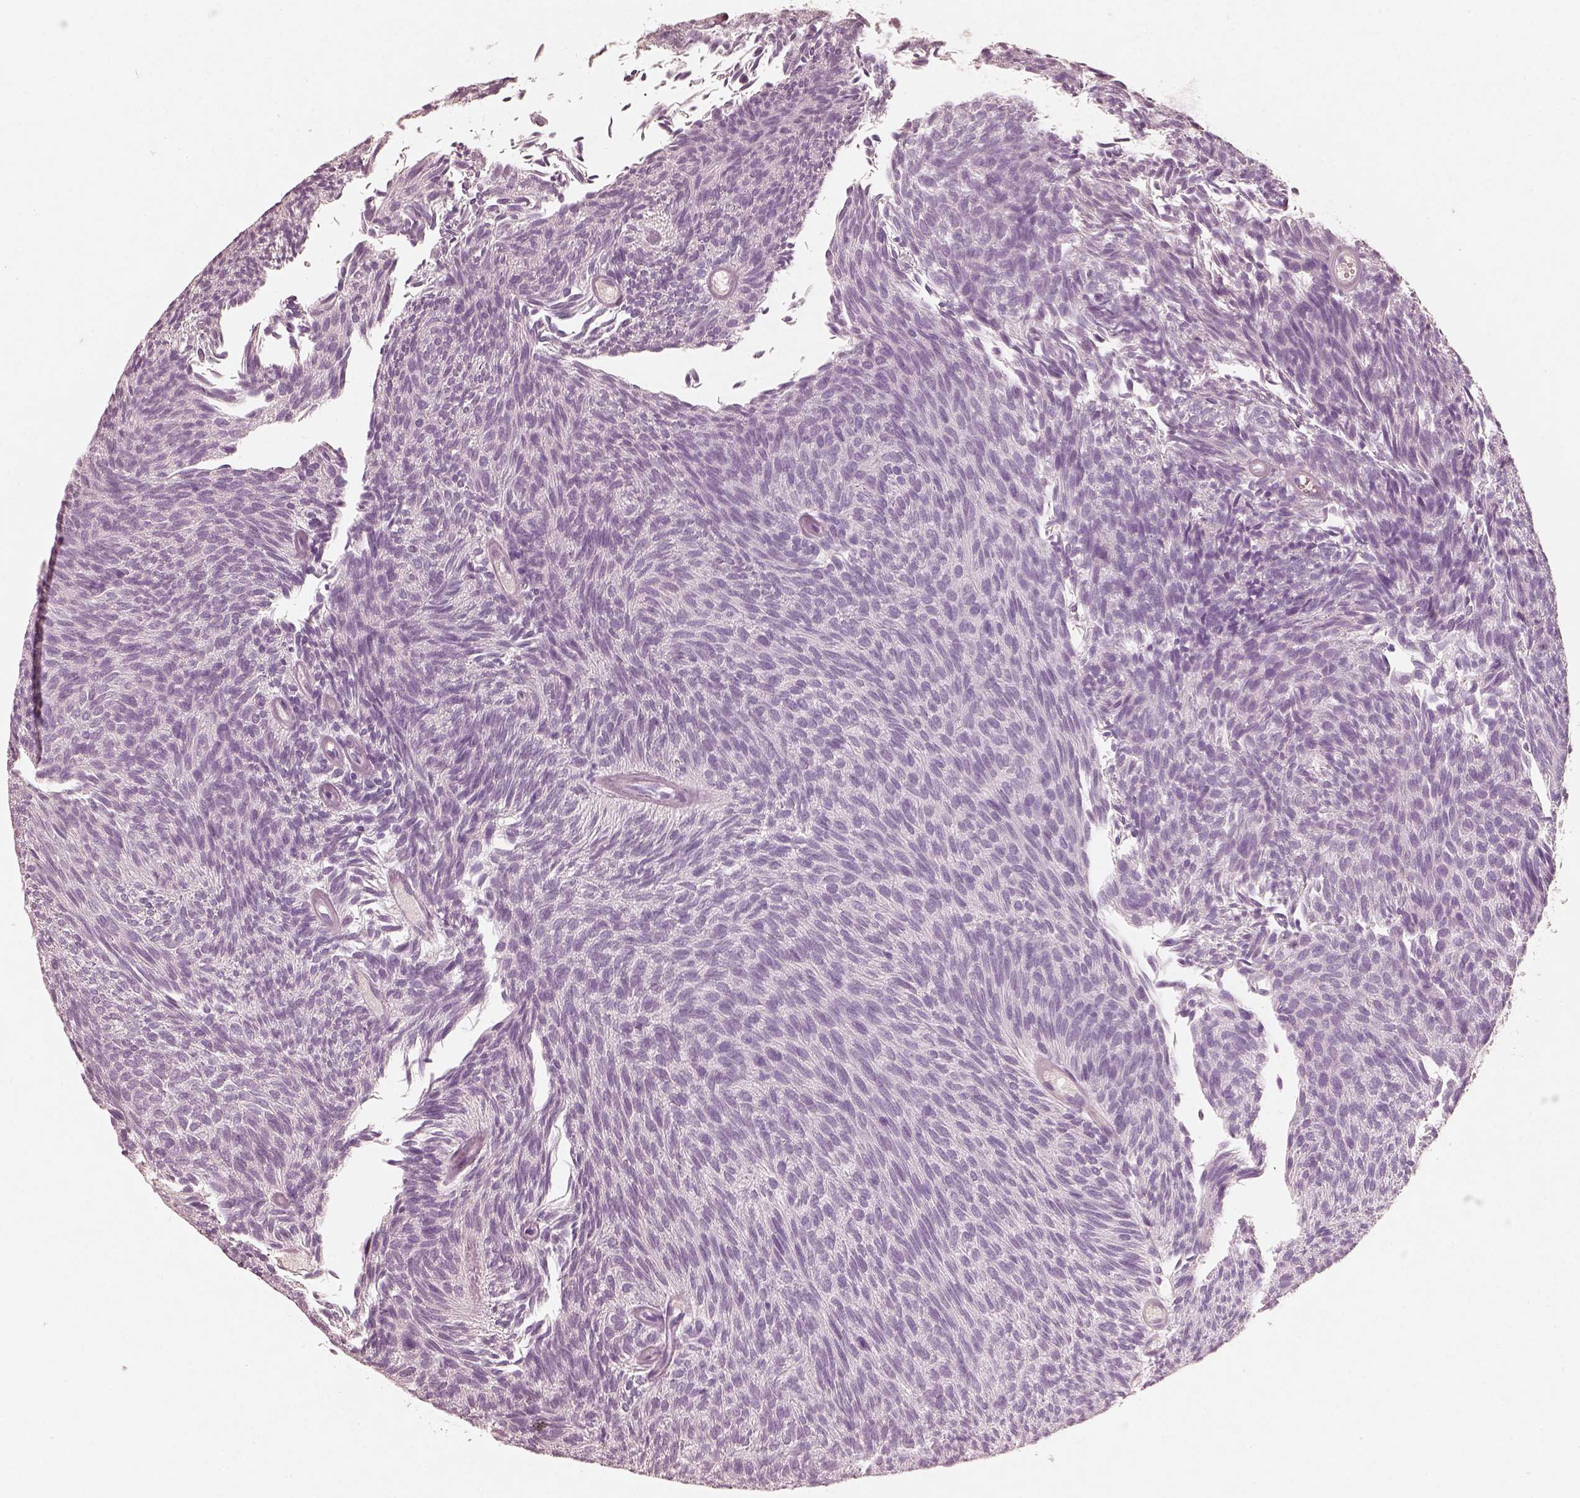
{"staining": {"intensity": "negative", "quantity": "none", "location": "none"}, "tissue": "urothelial cancer", "cell_type": "Tumor cells", "image_type": "cancer", "snomed": [{"axis": "morphology", "description": "Urothelial carcinoma, Low grade"}, {"axis": "topography", "description": "Urinary bladder"}], "caption": "Image shows no protein expression in tumor cells of urothelial carcinoma (low-grade) tissue.", "gene": "RS1", "patient": {"sex": "male", "age": 77}}